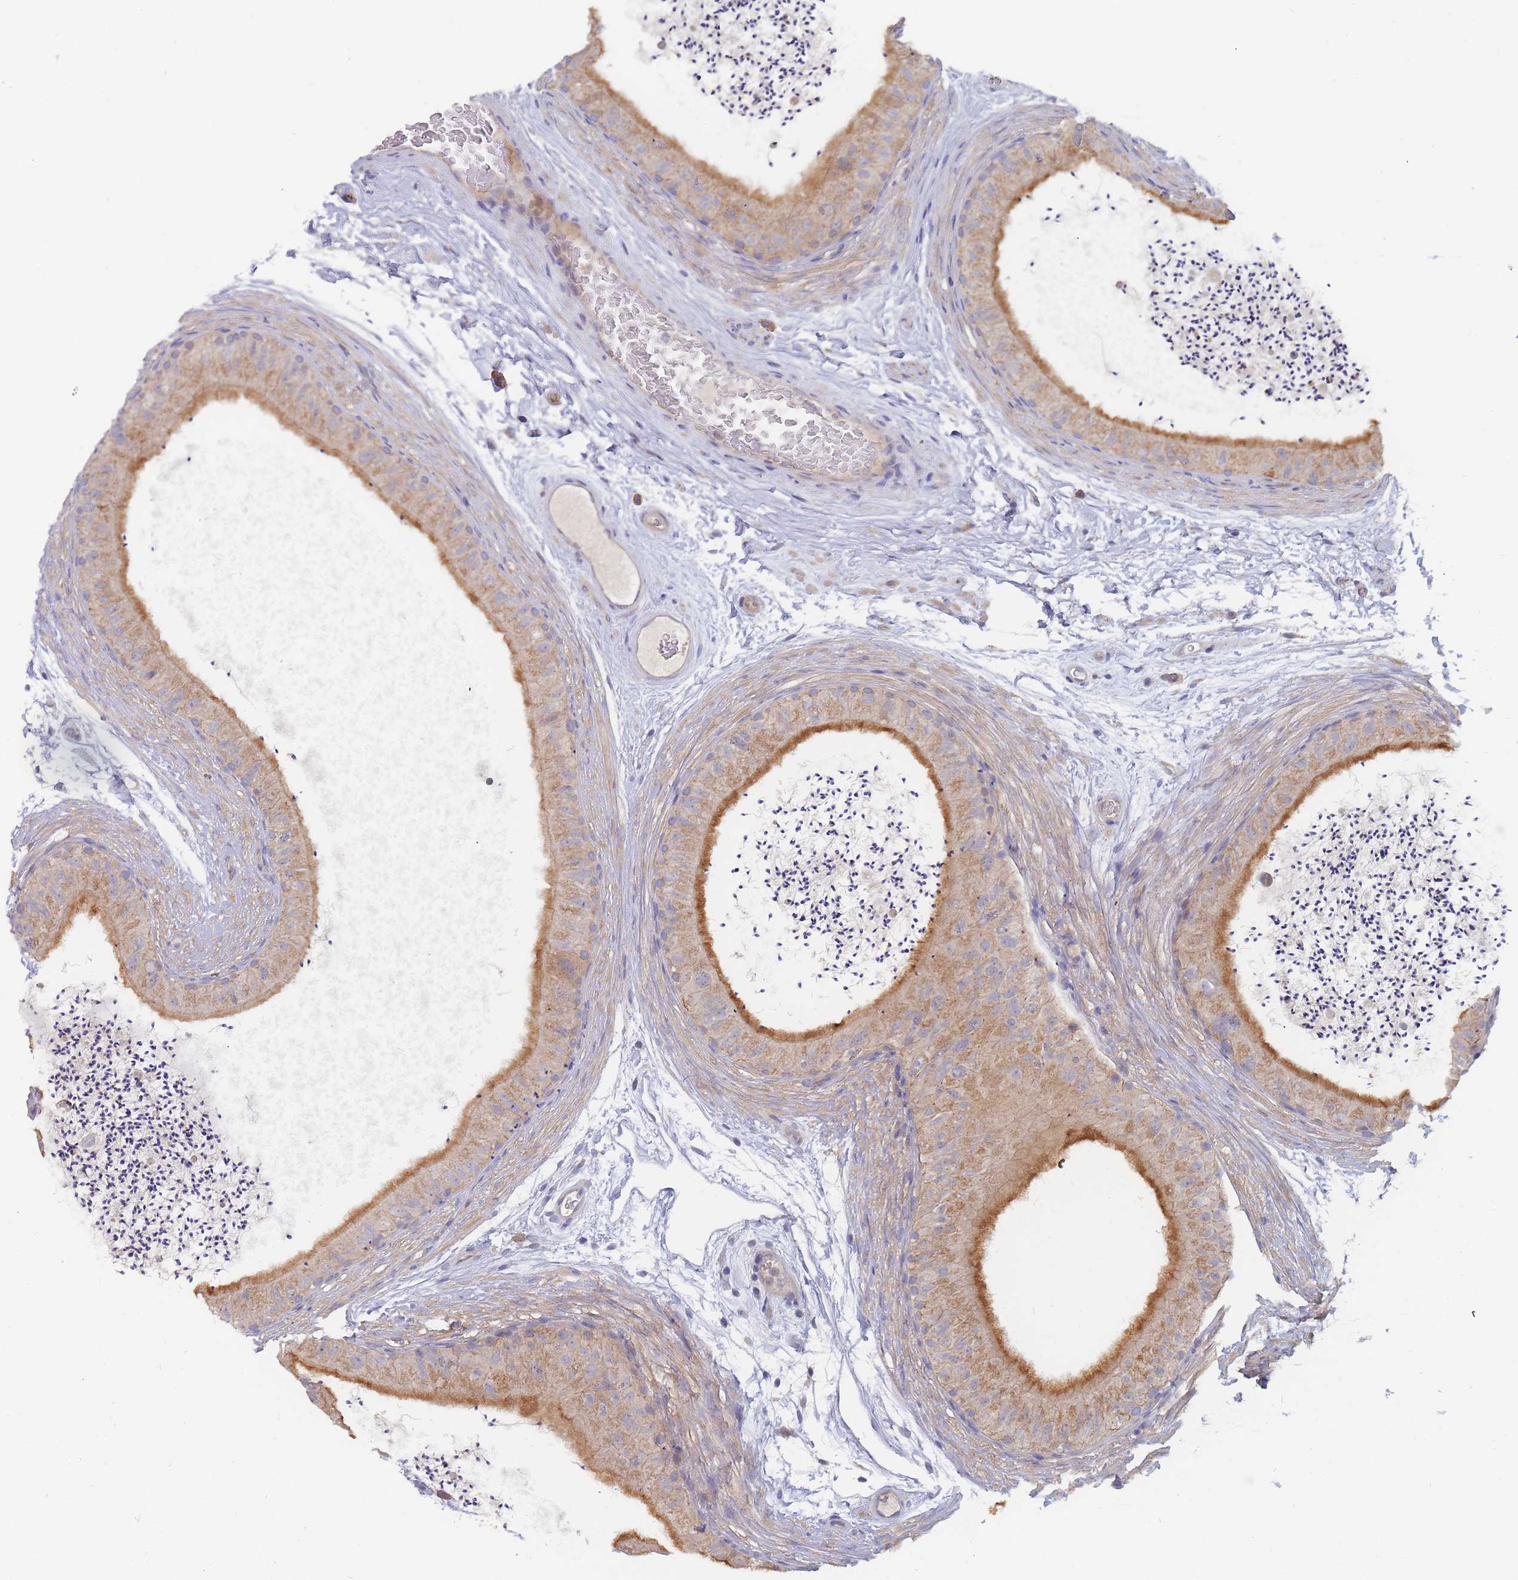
{"staining": {"intensity": "moderate", "quantity": ">75%", "location": "cytoplasmic/membranous"}, "tissue": "epididymis", "cell_type": "Glandular cells", "image_type": "normal", "snomed": [{"axis": "morphology", "description": "Normal tissue, NOS"}, {"axis": "topography", "description": "Epididymis"}], "caption": "Moderate cytoplasmic/membranous staining is identified in approximately >75% of glandular cells in unremarkable epididymis.", "gene": "SLC35F5", "patient": {"sex": "male", "age": 50}}